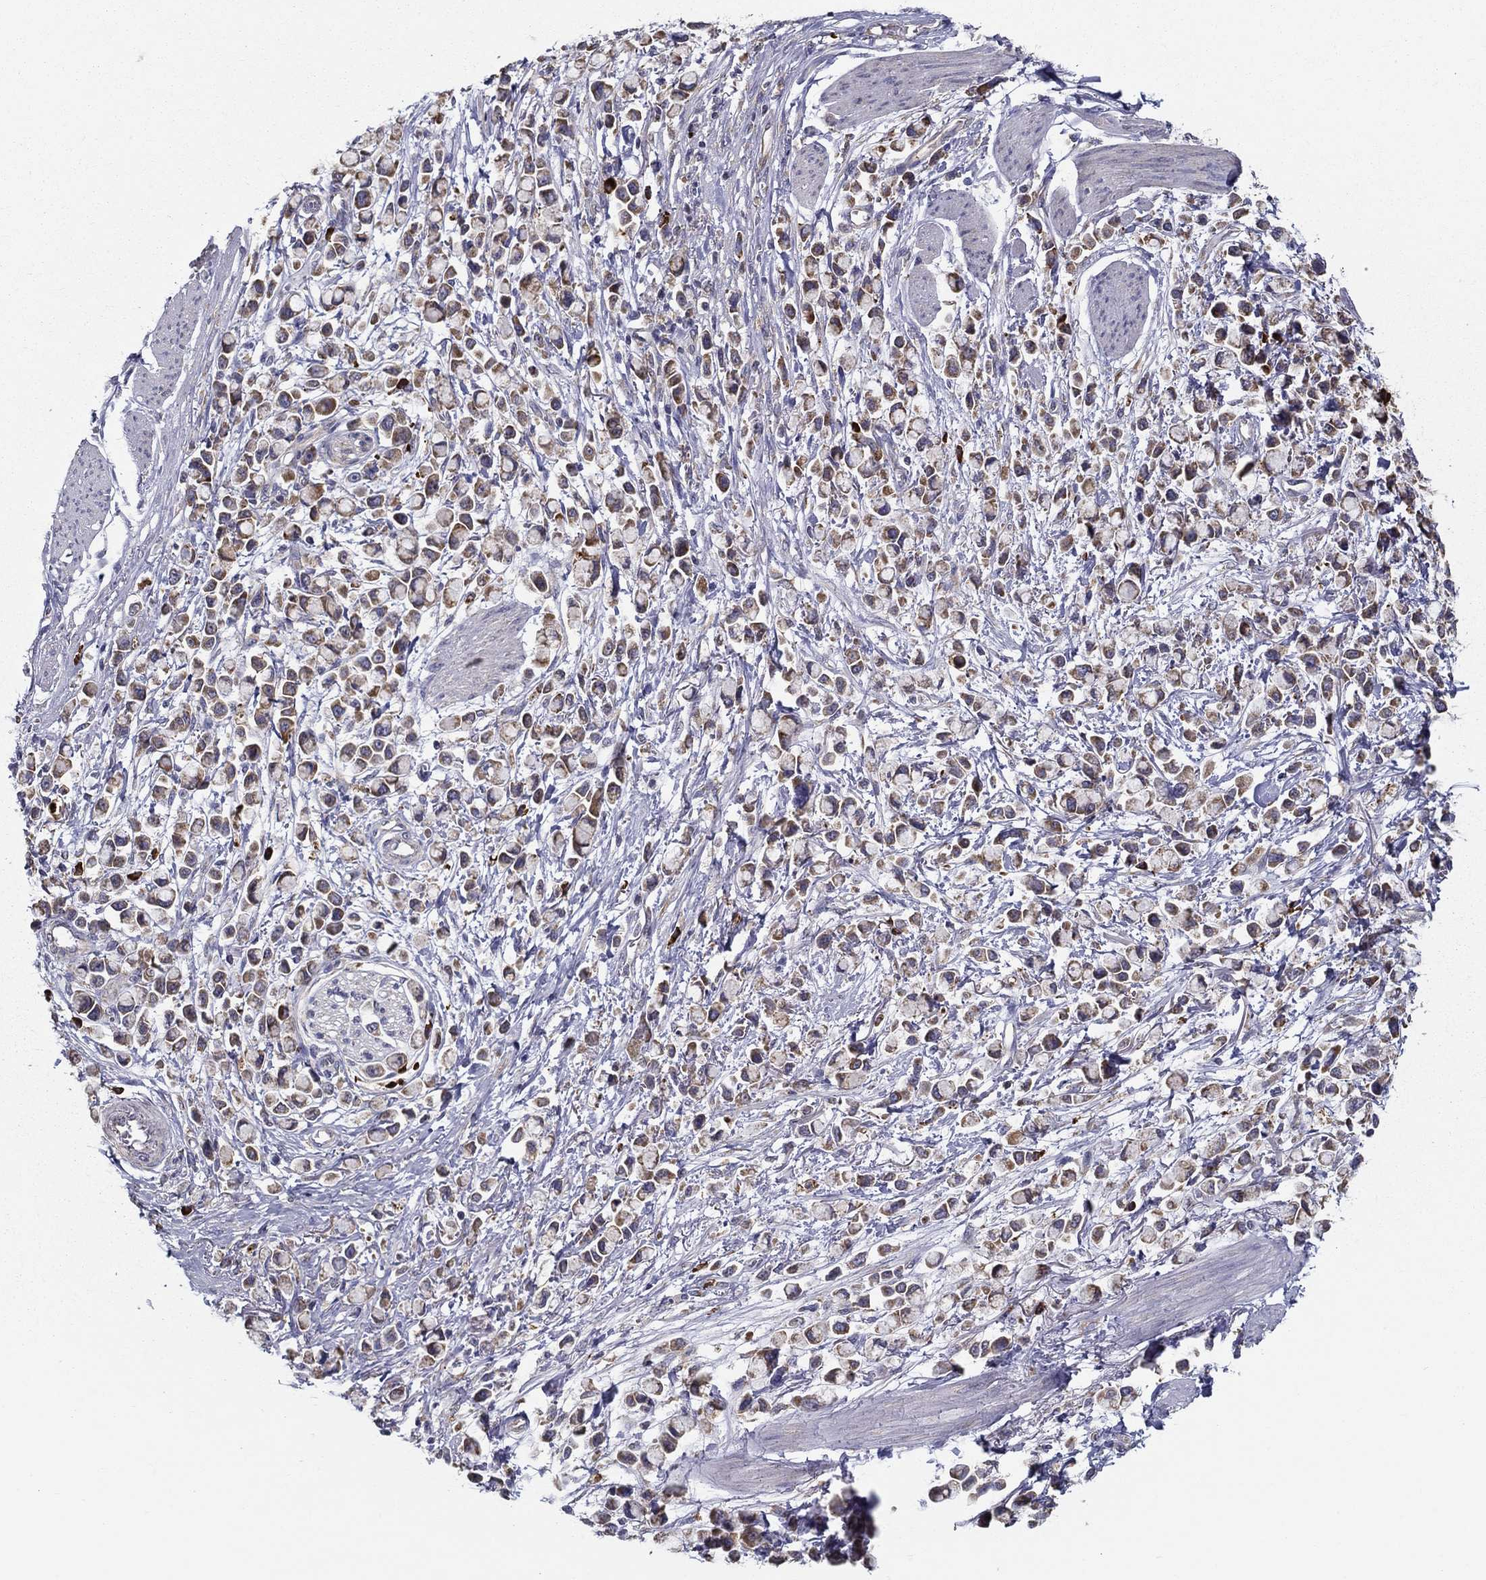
{"staining": {"intensity": "moderate", "quantity": ">75%", "location": "cytoplasmic/membranous"}, "tissue": "stomach cancer", "cell_type": "Tumor cells", "image_type": "cancer", "snomed": [{"axis": "morphology", "description": "Adenocarcinoma, NOS"}, {"axis": "topography", "description": "Stomach"}], "caption": "Immunohistochemical staining of stomach cancer (adenocarcinoma) displays medium levels of moderate cytoplasmic/membranous protein positivity in about >75% of tumor cells.", "gene": "PRDX4", "patient": {"sex": "female", "age": 81}}